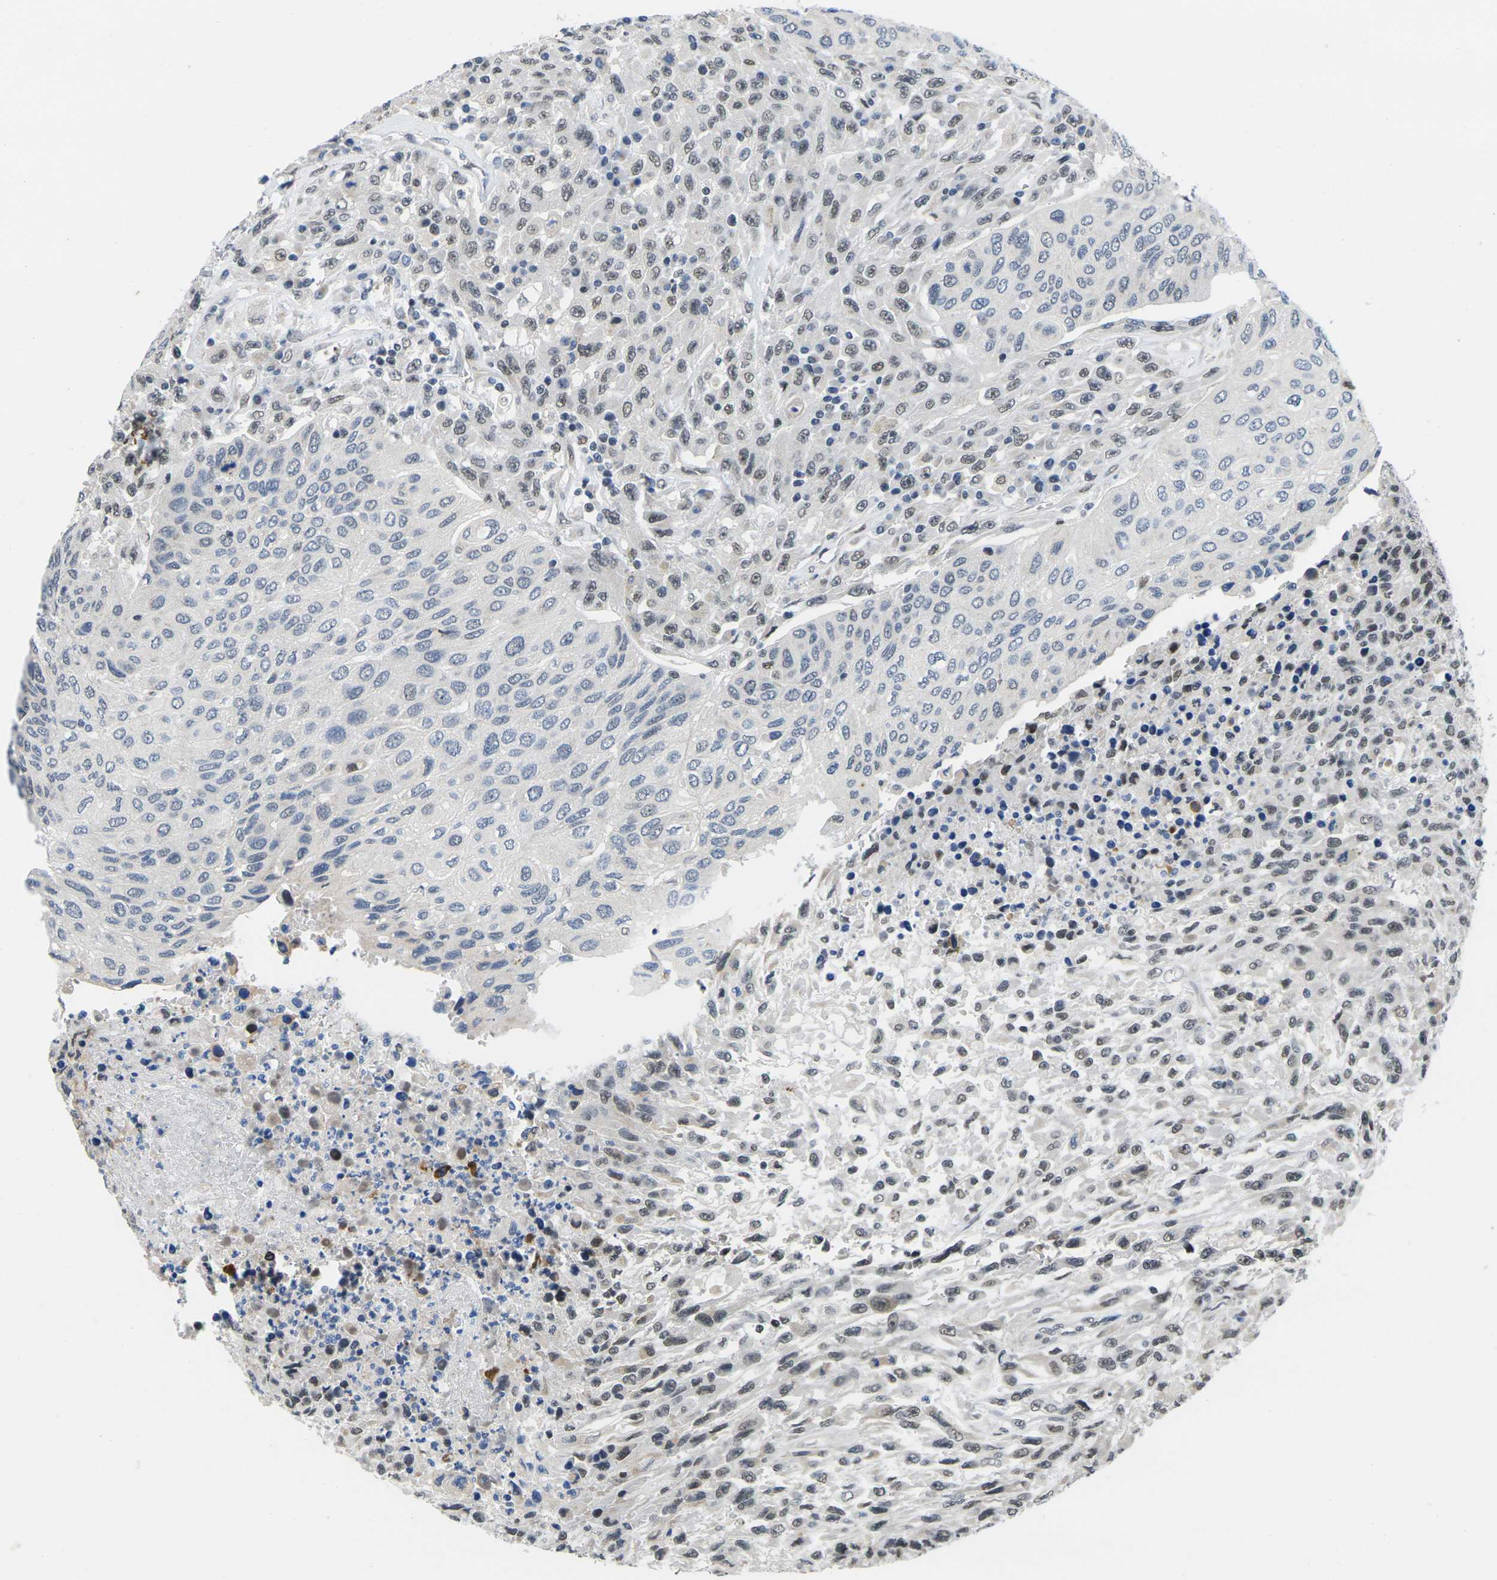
{"staining": {"intensity": "moderate", "quantity": "25%-75%", "location": "nuclear"}, "tissue": "urothelial cancer", "cell_type": "Tumor cells", "image_type": "cancer", "snomed": [{"axis": "morphology", "description": "Urothelial carcinoma, High grade"}, {"axis": "topography", "description": "Urinary bladder"}], "caption": "IHC (DAB) staining of high-grade urothelial carcinoma demonstrates moderate nuclear protein positivity in about 25%-75% of tumor cells. (IHC, brightfield microscopy, high magnification).", "gene": "RBM7", "patient": {"sex": "male", "age": 66}}